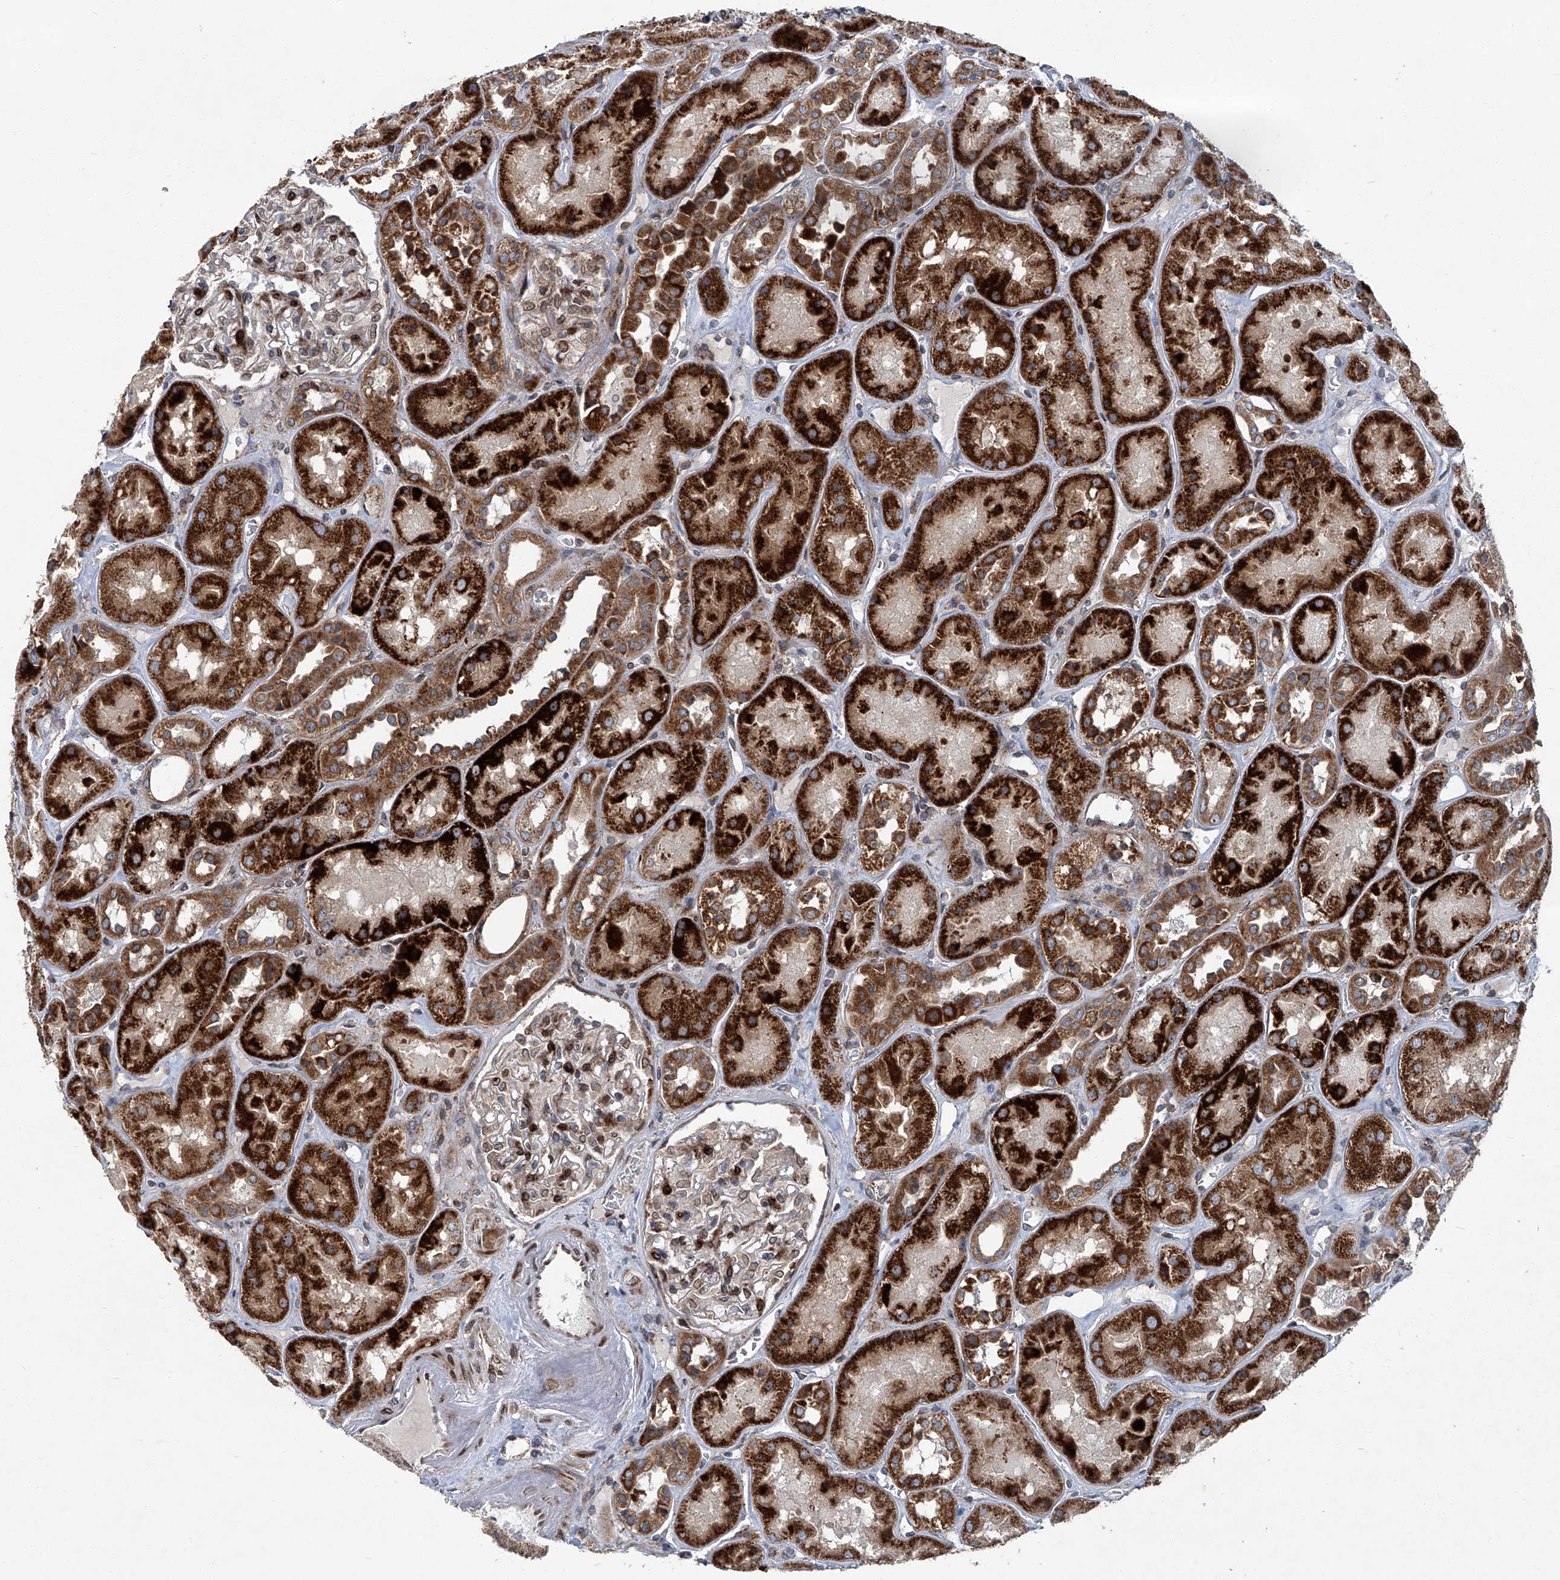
{"staining": {"intensity": "strong", "quantity": "25%-75%", "location": "cytoplasmic/membranous"}, "tissue": "kidney", "cell_type": "Cells in glomeruli", "image_type": "normal", "snomed": [{"axis": "morphology", "description": "Normal tissue, NOS"}, {"axis": "topography", "description": "Kidney"}], "caption": "IHC of benign human kidney displays high levels of strong cytoplasmic/membranous positivity in about 25%-75% of cells in glomeruli.", "gene": "GPR132", "patient": {"sex": "male", "age": 70}}